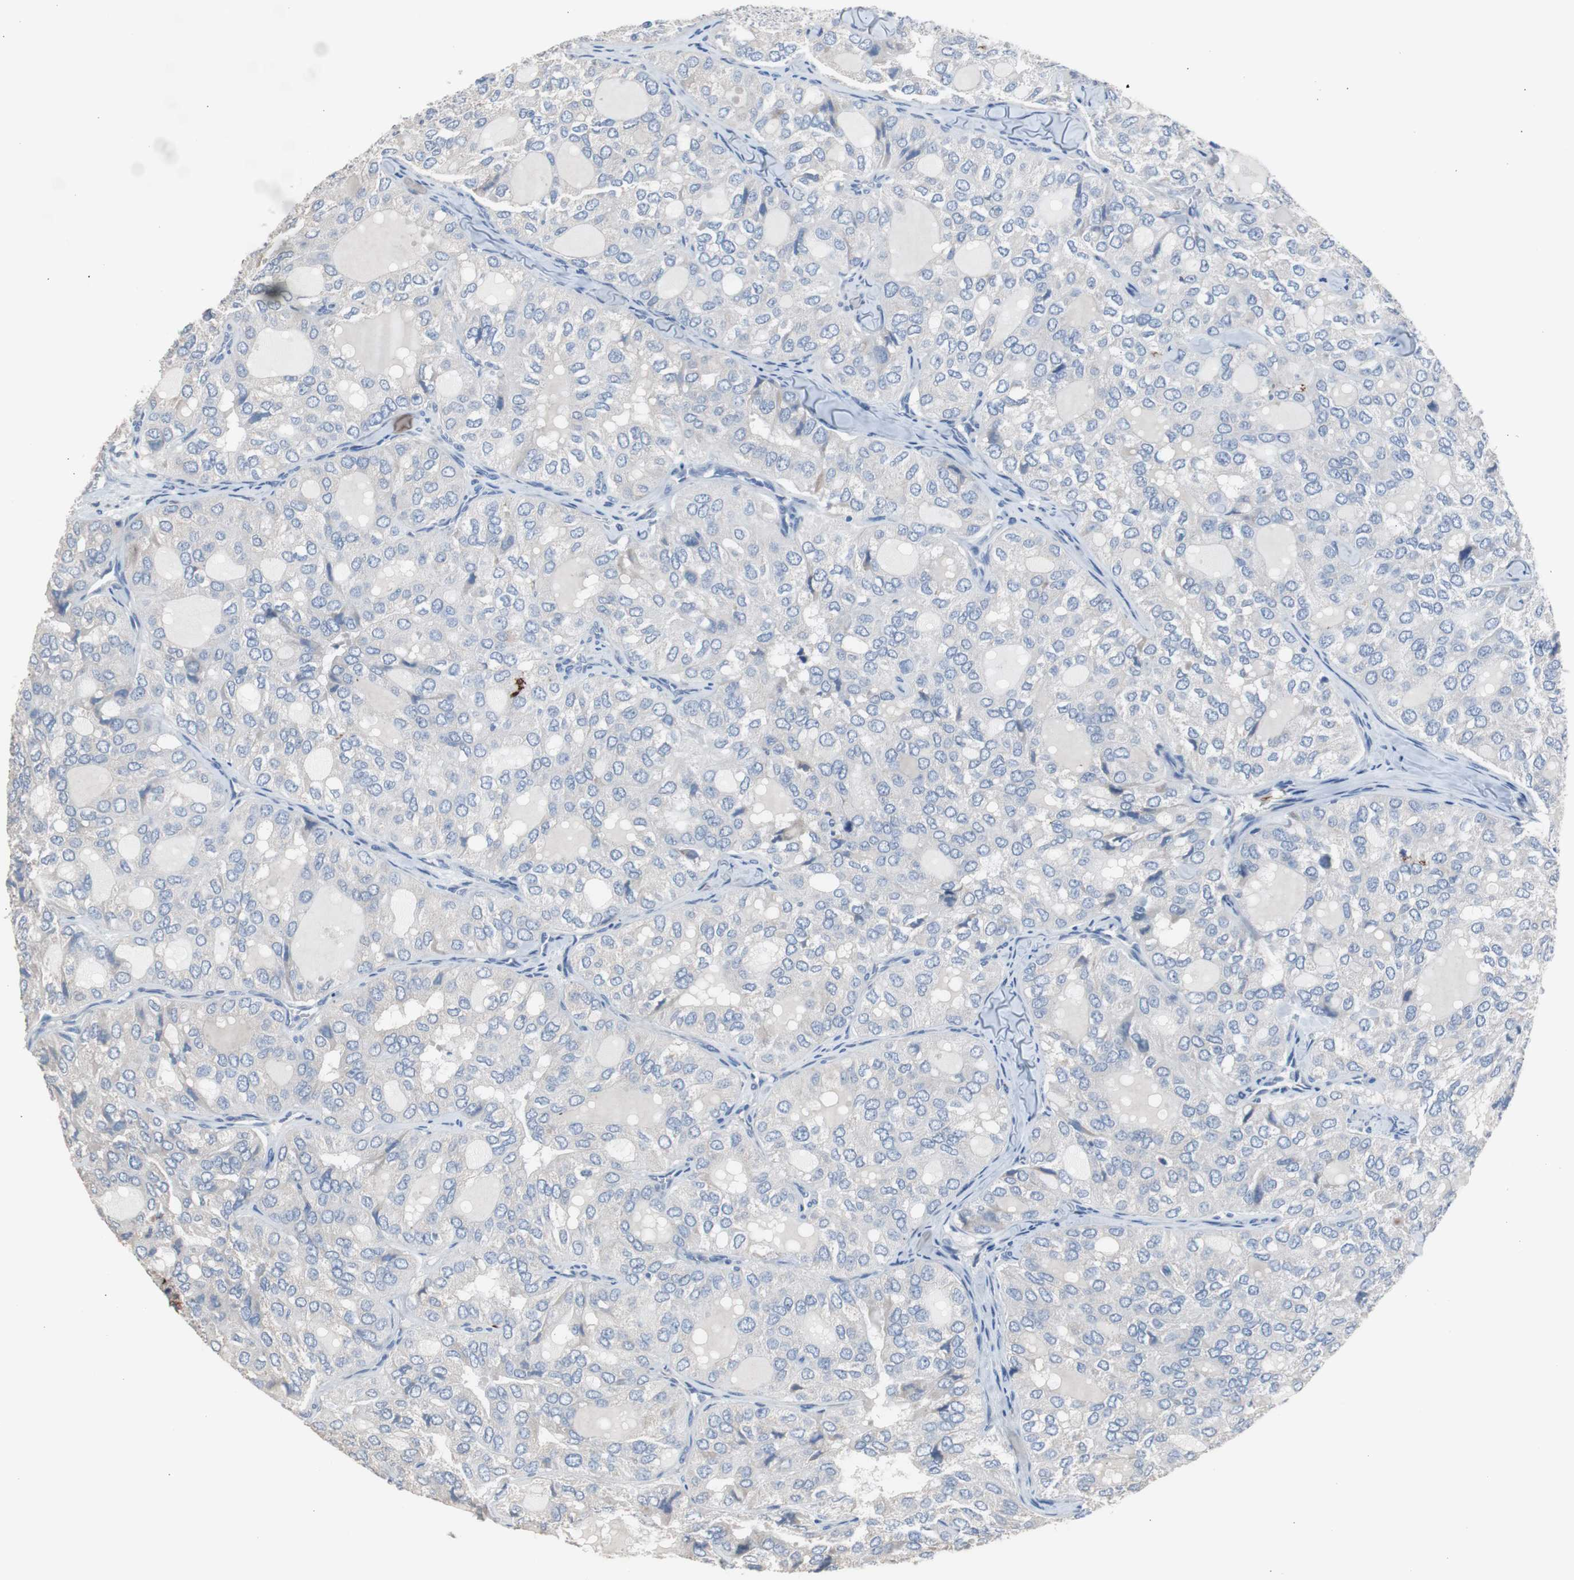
{"staining": {"intensity": "negative", "quantity": "none", "location": "none"}, "tissue": "thyroid cancer", "cell_type": "Tumor cells", "image_type": "cancer", "snomed": [{"axis": "morphology", "description": "Follicular adenoma carcinoma, NOS"}, {"axis": "topography", "description": "Thyroid gland"}], "caption": "This is an immunohistochemistry histopathology image of human thyroid cancer (follicular adenoma carcinoma). There is no positivity in tumor cells.", "gene": "FCGR2B", "patient": {"sex": "male", "age": 75}}